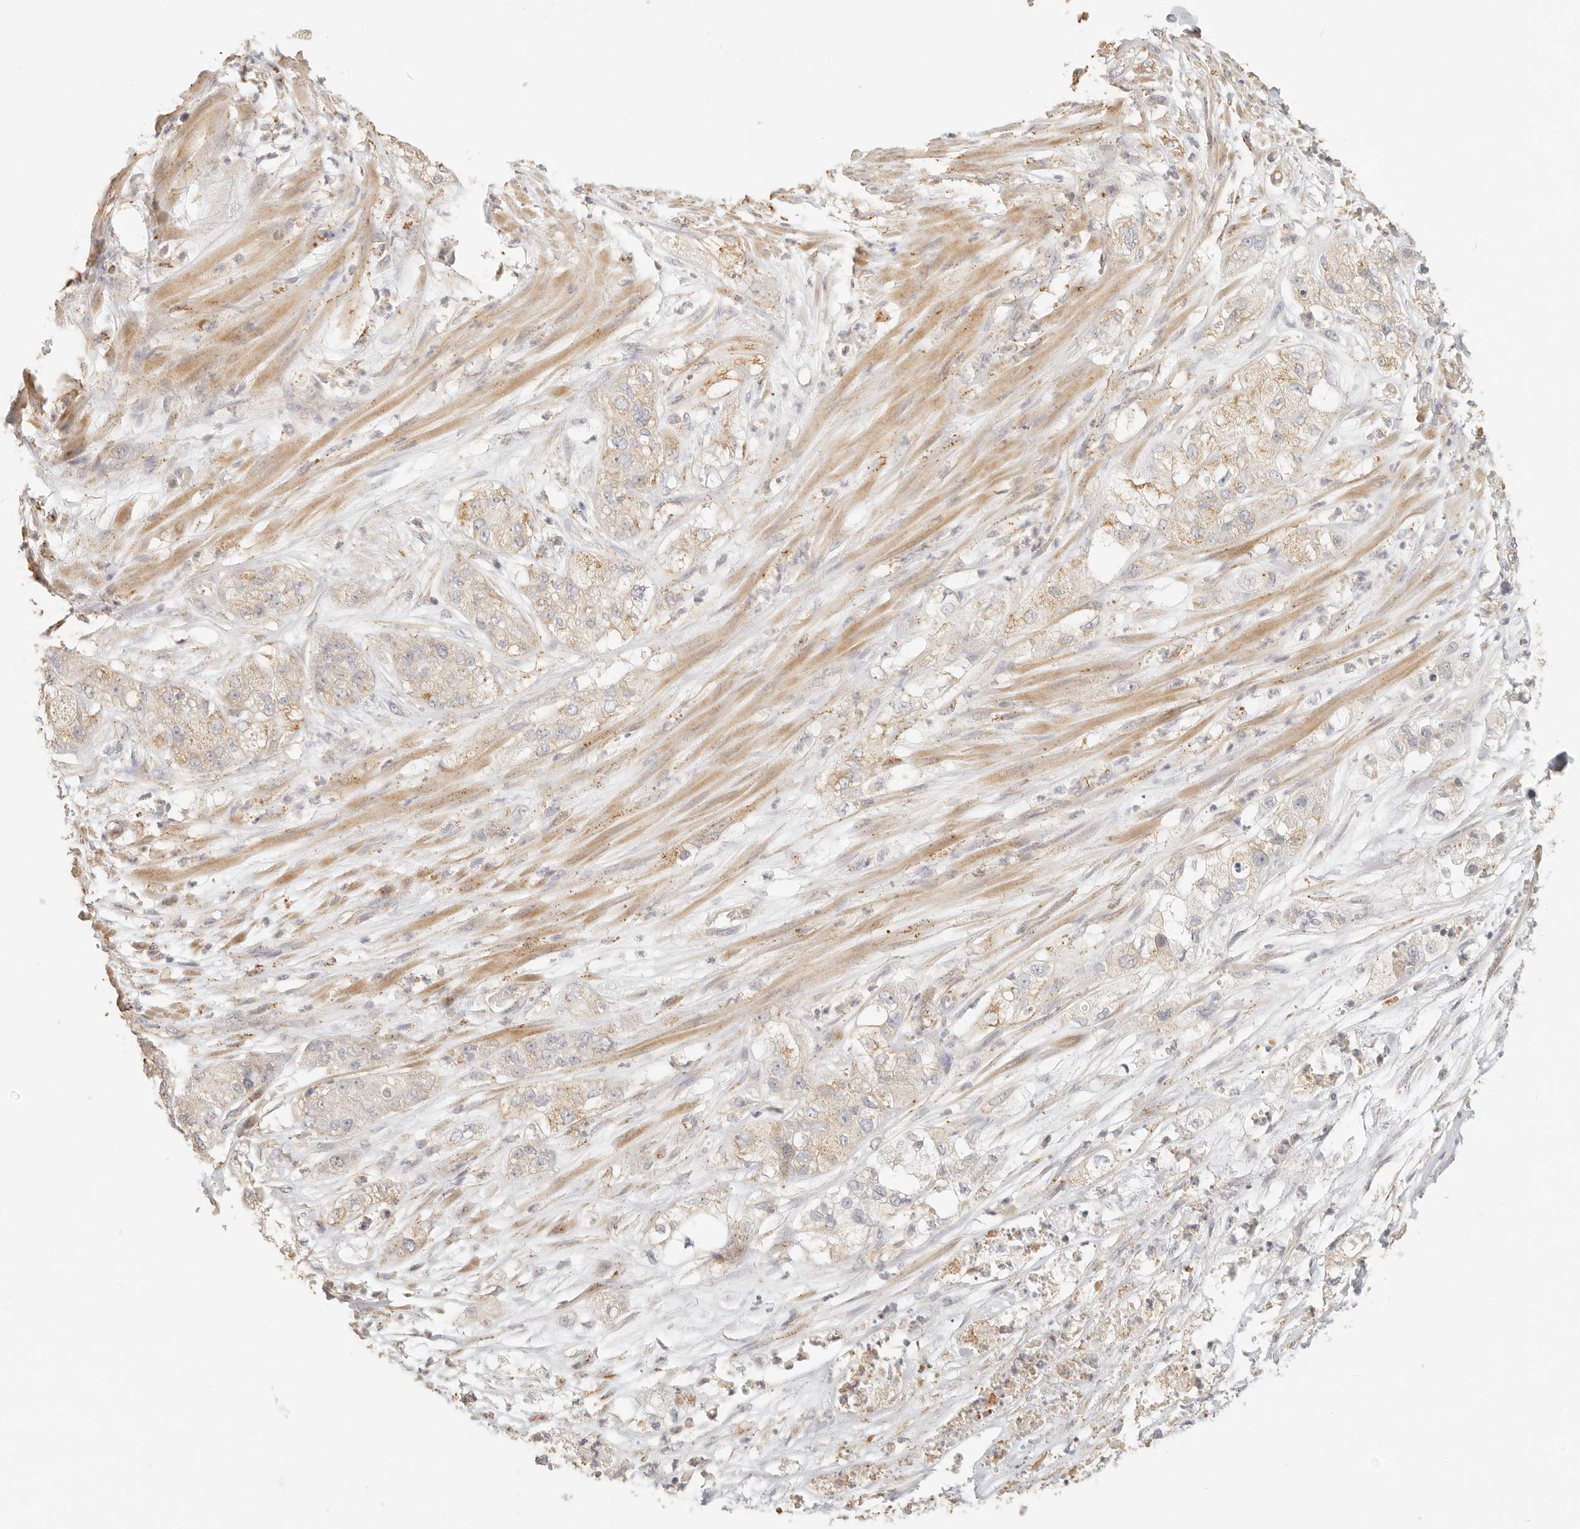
{"staining": {"intensity": "weak", "quantity": "<25%", "location": "cytoplasmic/membranous"}, "tissue": "pancreatic cancer", "cell_type": "Tumor cells", "image_type": "cancer", "snomed": [{"axis": "morphology", "description": "Adenocarcinoma, NOS"}, {"axis": "topography", "description": "Pancreas"}], "caption": "This is an IHC micrograph of pancreatic cancer (adenocarcinoma). There is no expression in tumor cells.", "gene": "CNMD", "patient": {"sex": "female", "age": 78}}